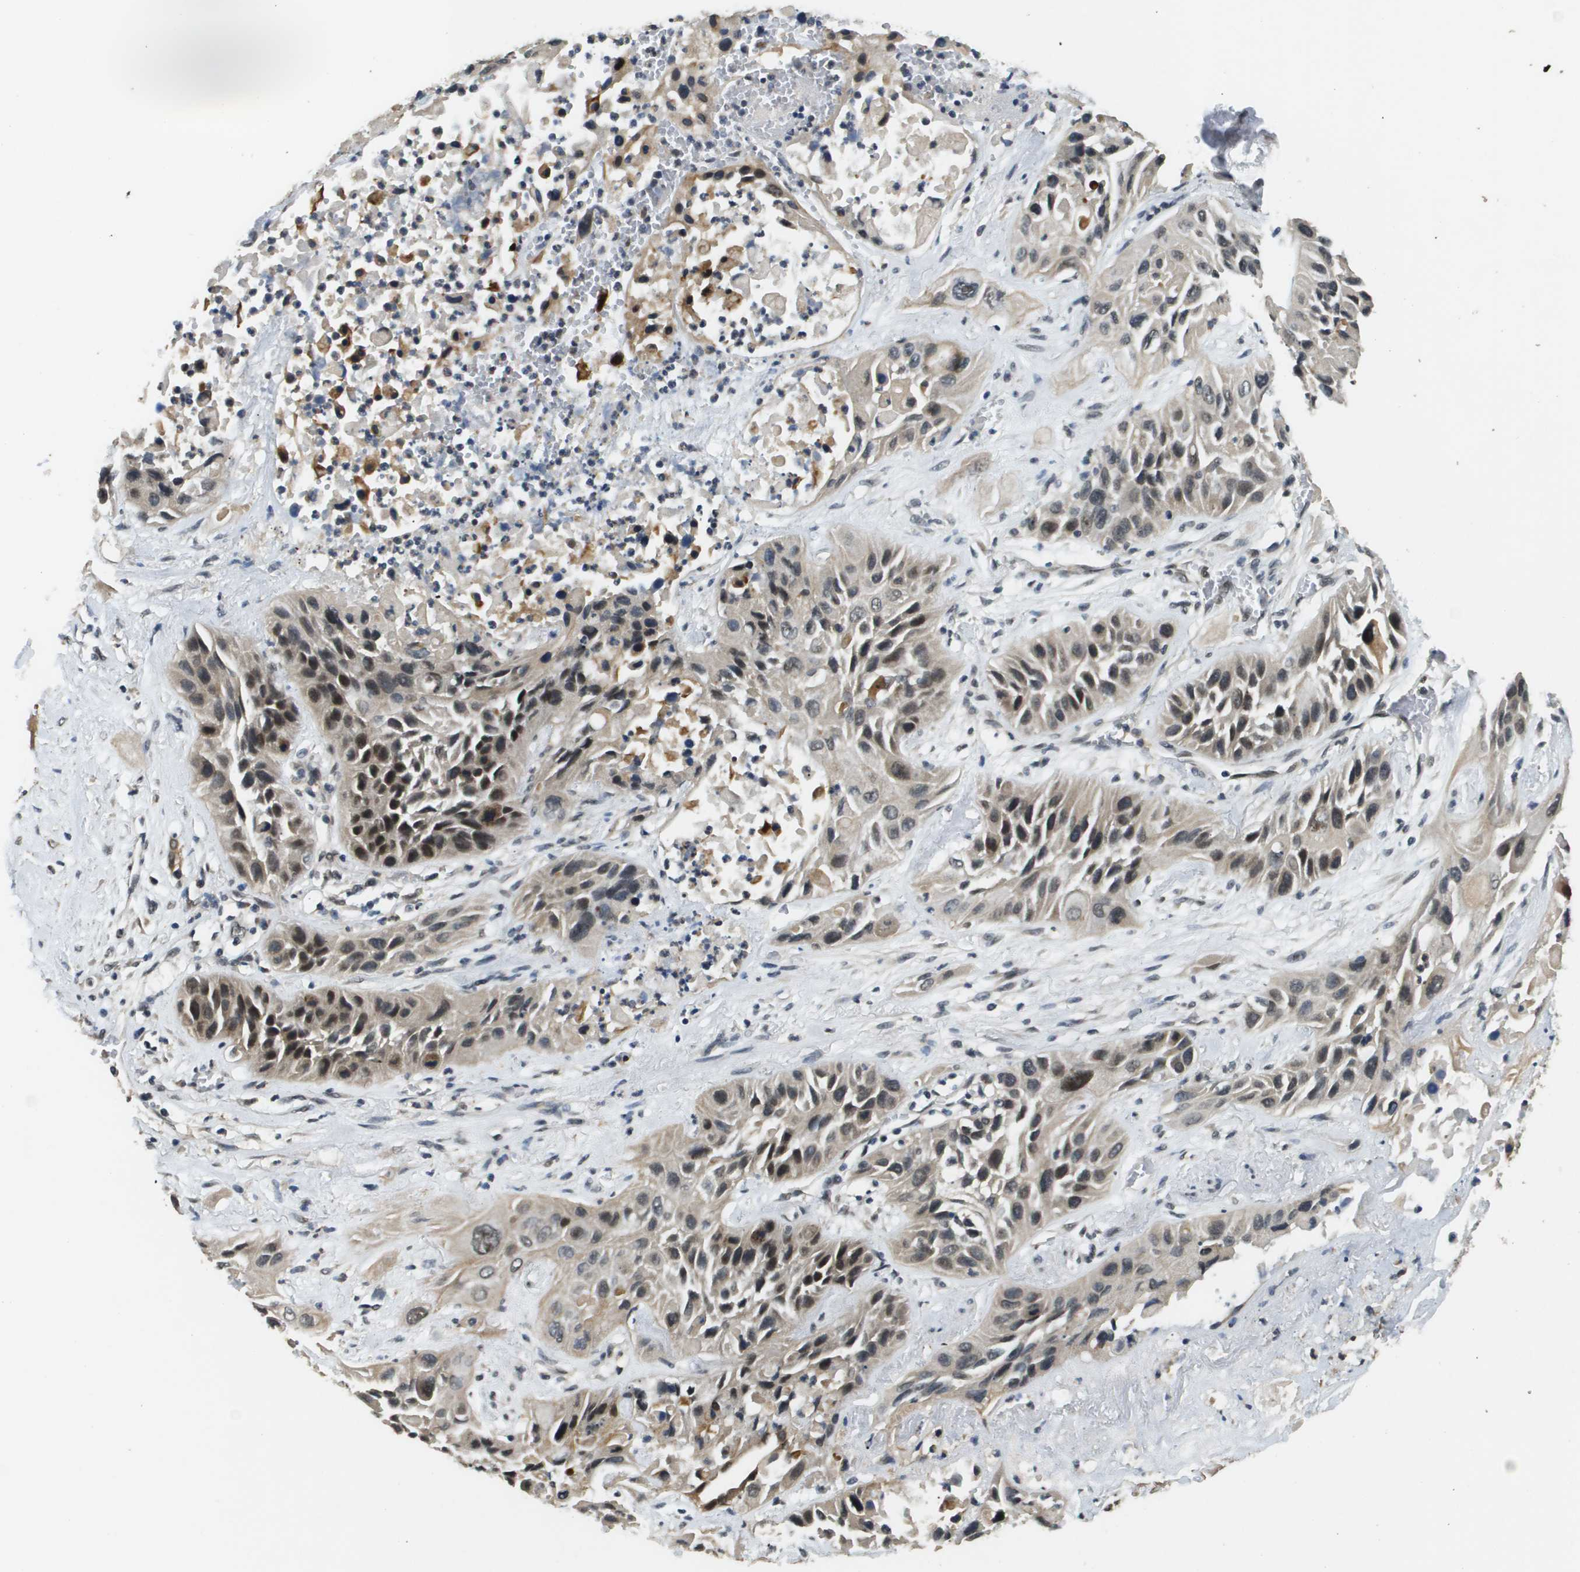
{"staining": {"intensity": "moderate", "quantity": "25%-75%", "location": "cytoplasmic/membranous,nuclear"}, "tissue": "lung cancer", "cell_type": "Tumor cells", "image_type": "cancer", "snomed": [{"axis": "morphology", "description": "Squamous cell carcinoma, NOS"}, {"axis": "topography", "description": "Lung"}], "caption": "Lung cancer stained for a protein demonstrates moderate cytoplasmic/membranous and nuclear positivity in tumor cells.", "gene": "FANCC", "patient": {"sex": "female", "age": 76}}